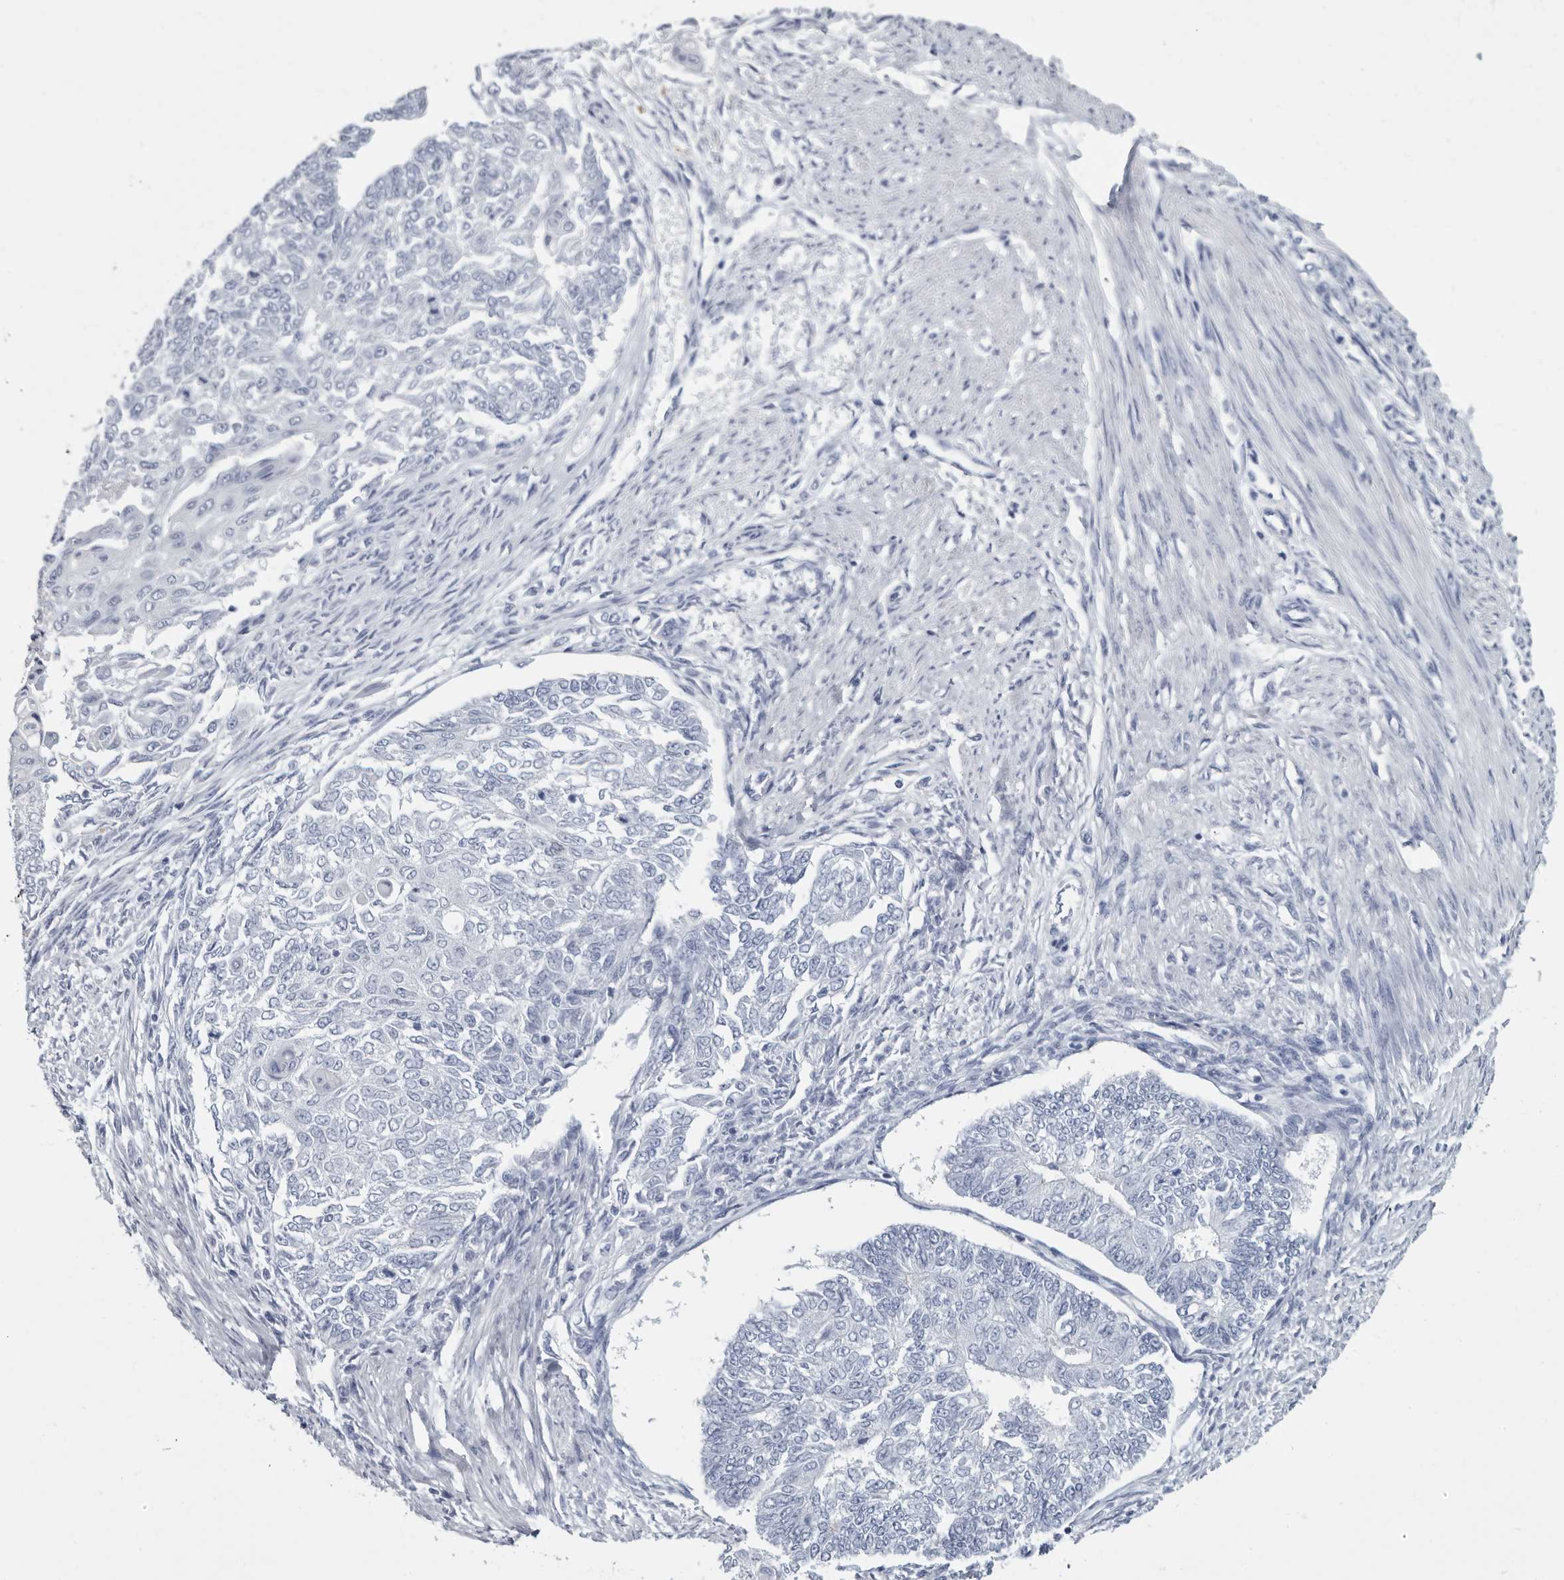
{"staining": {"intensity": "negative", "quantity": "none", "location": "none"}, "tissue": "endometrial cancer", "cell_type": "Tumor cells", "image_type": "cancer", "snomed": [{"axis": "morphology", "description": "Adenocarcinoma, NOS"}, {"axis": "topography", "description": "Endometrium"}], "caption": "A high-resolution histopathology image shows immunohistochemistry staining of endometrial cancer (adenocarcinoma), which reveals no significant positivity in tumor cells.", "gene": "WRAP73", "patient": {"sex": "female", "age": 32}}